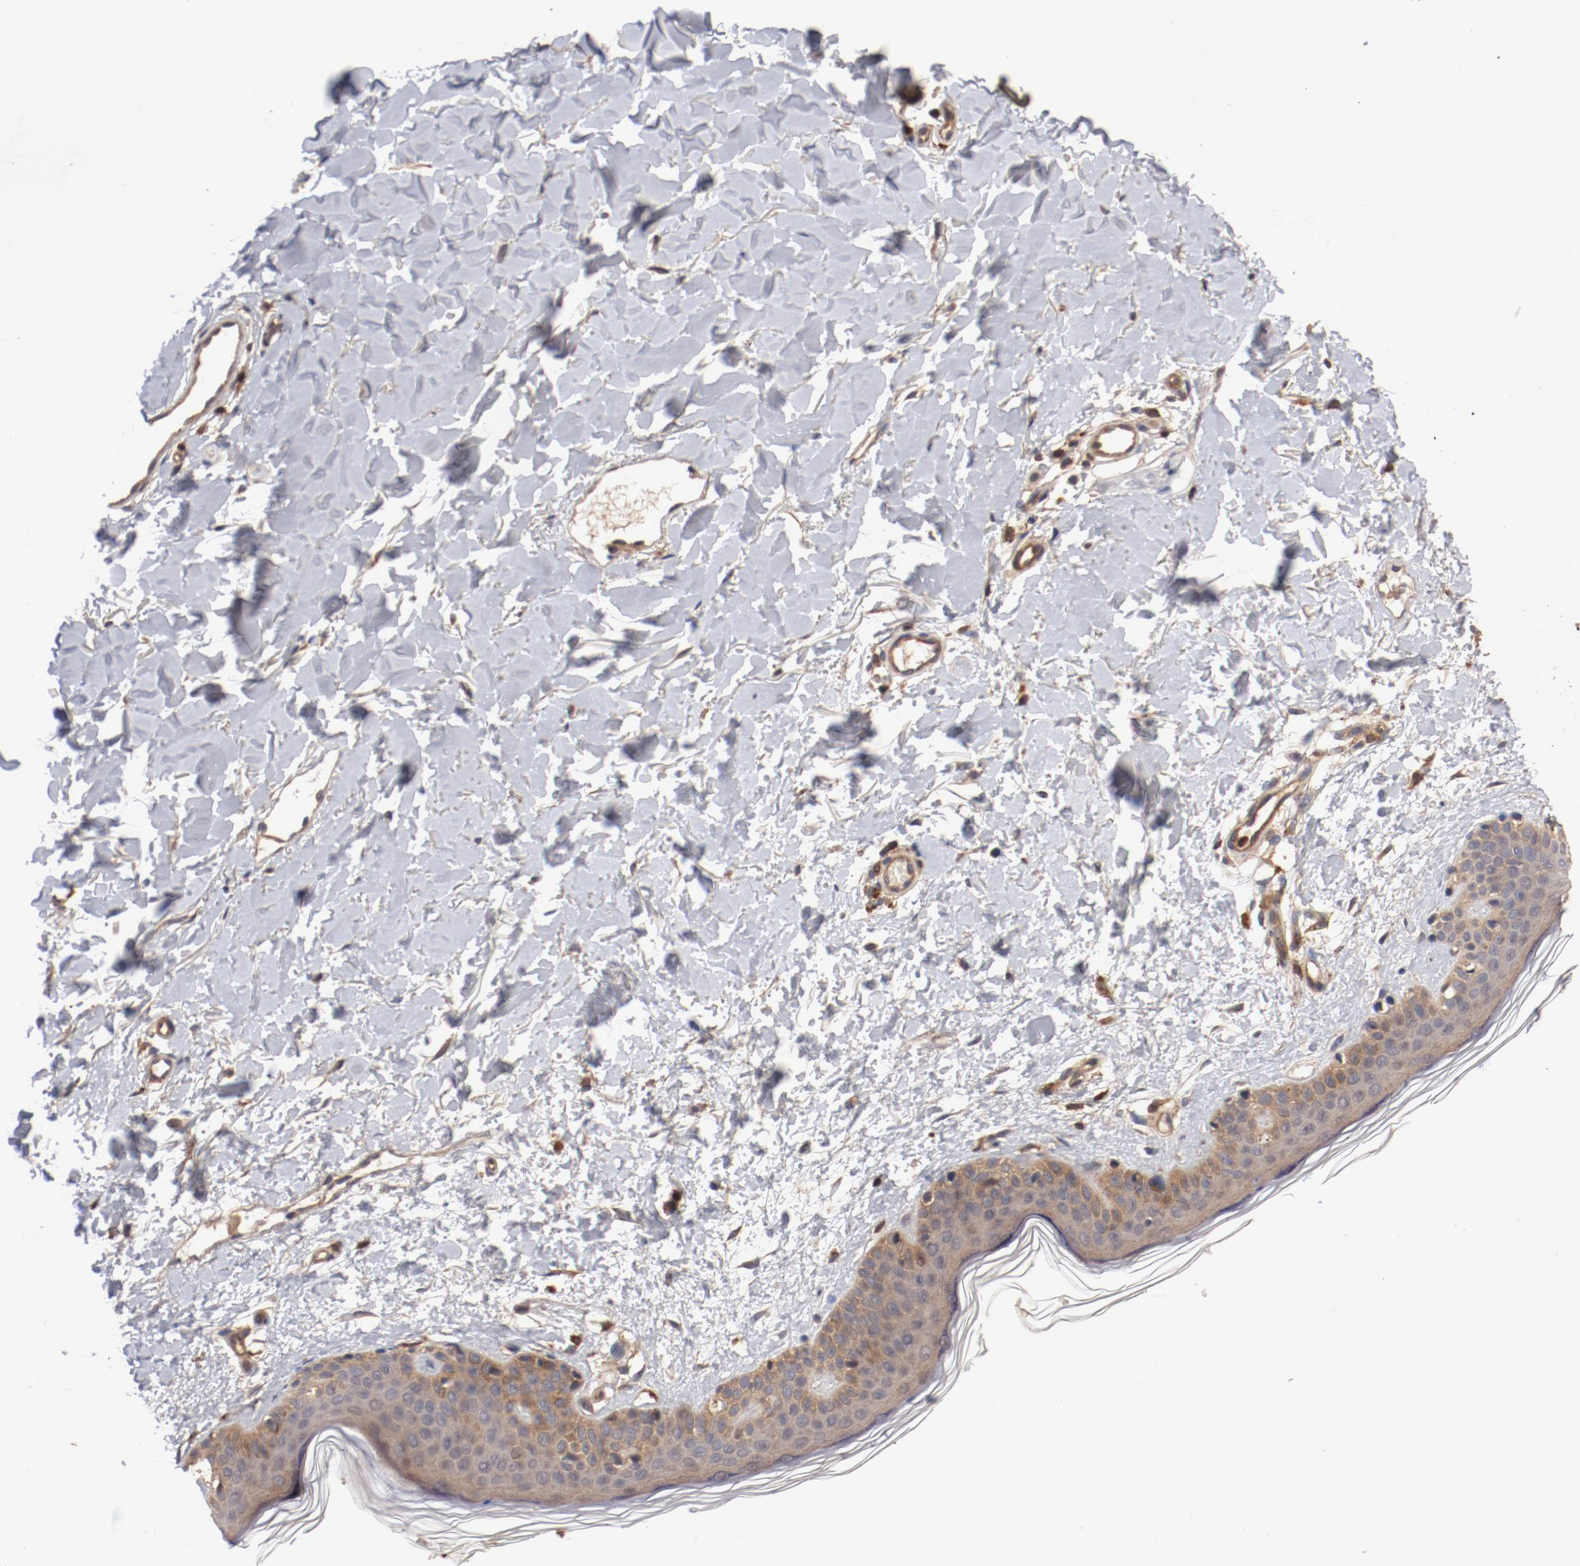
{"staining": {"intensity": "moderate", "quantity": "25%-75%", "location": "cytoplasmic/membranous"}, "tissue": "skin", "cell_type": "Fibroblasts", "image_type": "normal", "snomed": [{"axis": "morphology", "description": "Normal tissue, NOS"}, {"axis": "topography", "description": "Skin"}], "caption": "Protein expression analysis of normal human skin reveals moderate cytoplasmic/membranous expression in approximately 25%-75% of fibroblasts. (Brightfield microscopy of DAB IHC at high magnification).", "gene": "GUF1", "patient": {"sex": "female", "age": 56}}